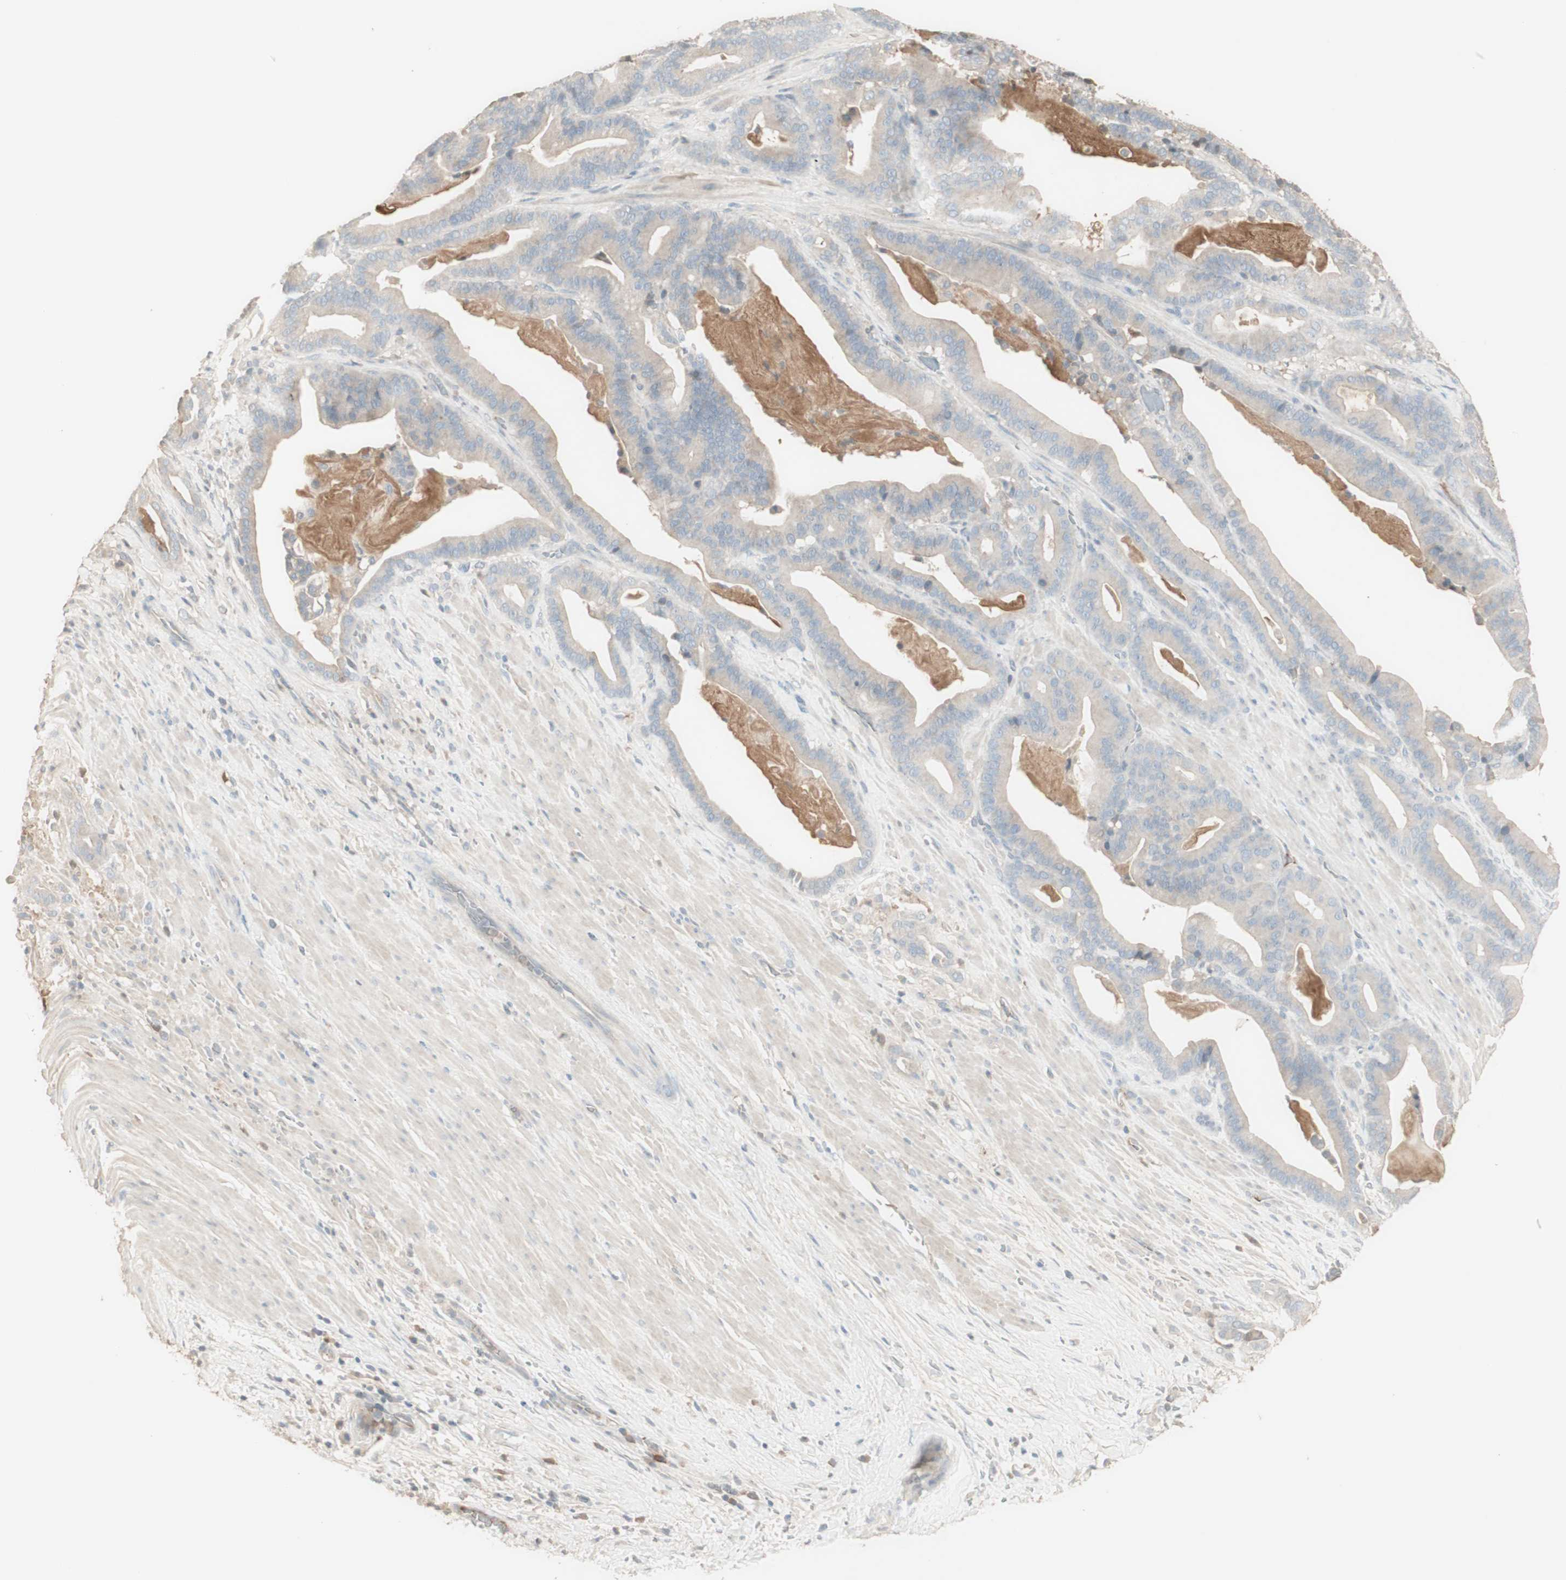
{"staining": {"intensity": "negative", "quantity": "none", "location": "none"}, "tissue": "pancreatic cancer", "cell_type": "Tumor cells", "image_type": "cancer", "snomed": [{"axis": "morphology", "description": "Adenocarcinoma, NOS"}, {"axis": "topography", "description": "Pancreas"}], "caption": "This histopathology image is of adenocarcinoma (pancreatic) stained with IHC to label a protein in brown with the nuclei are counter-stained blue. There is no expression in tumor cells.", "gene": "IFNG", "patient": {"sex": "male", "age": 63}}